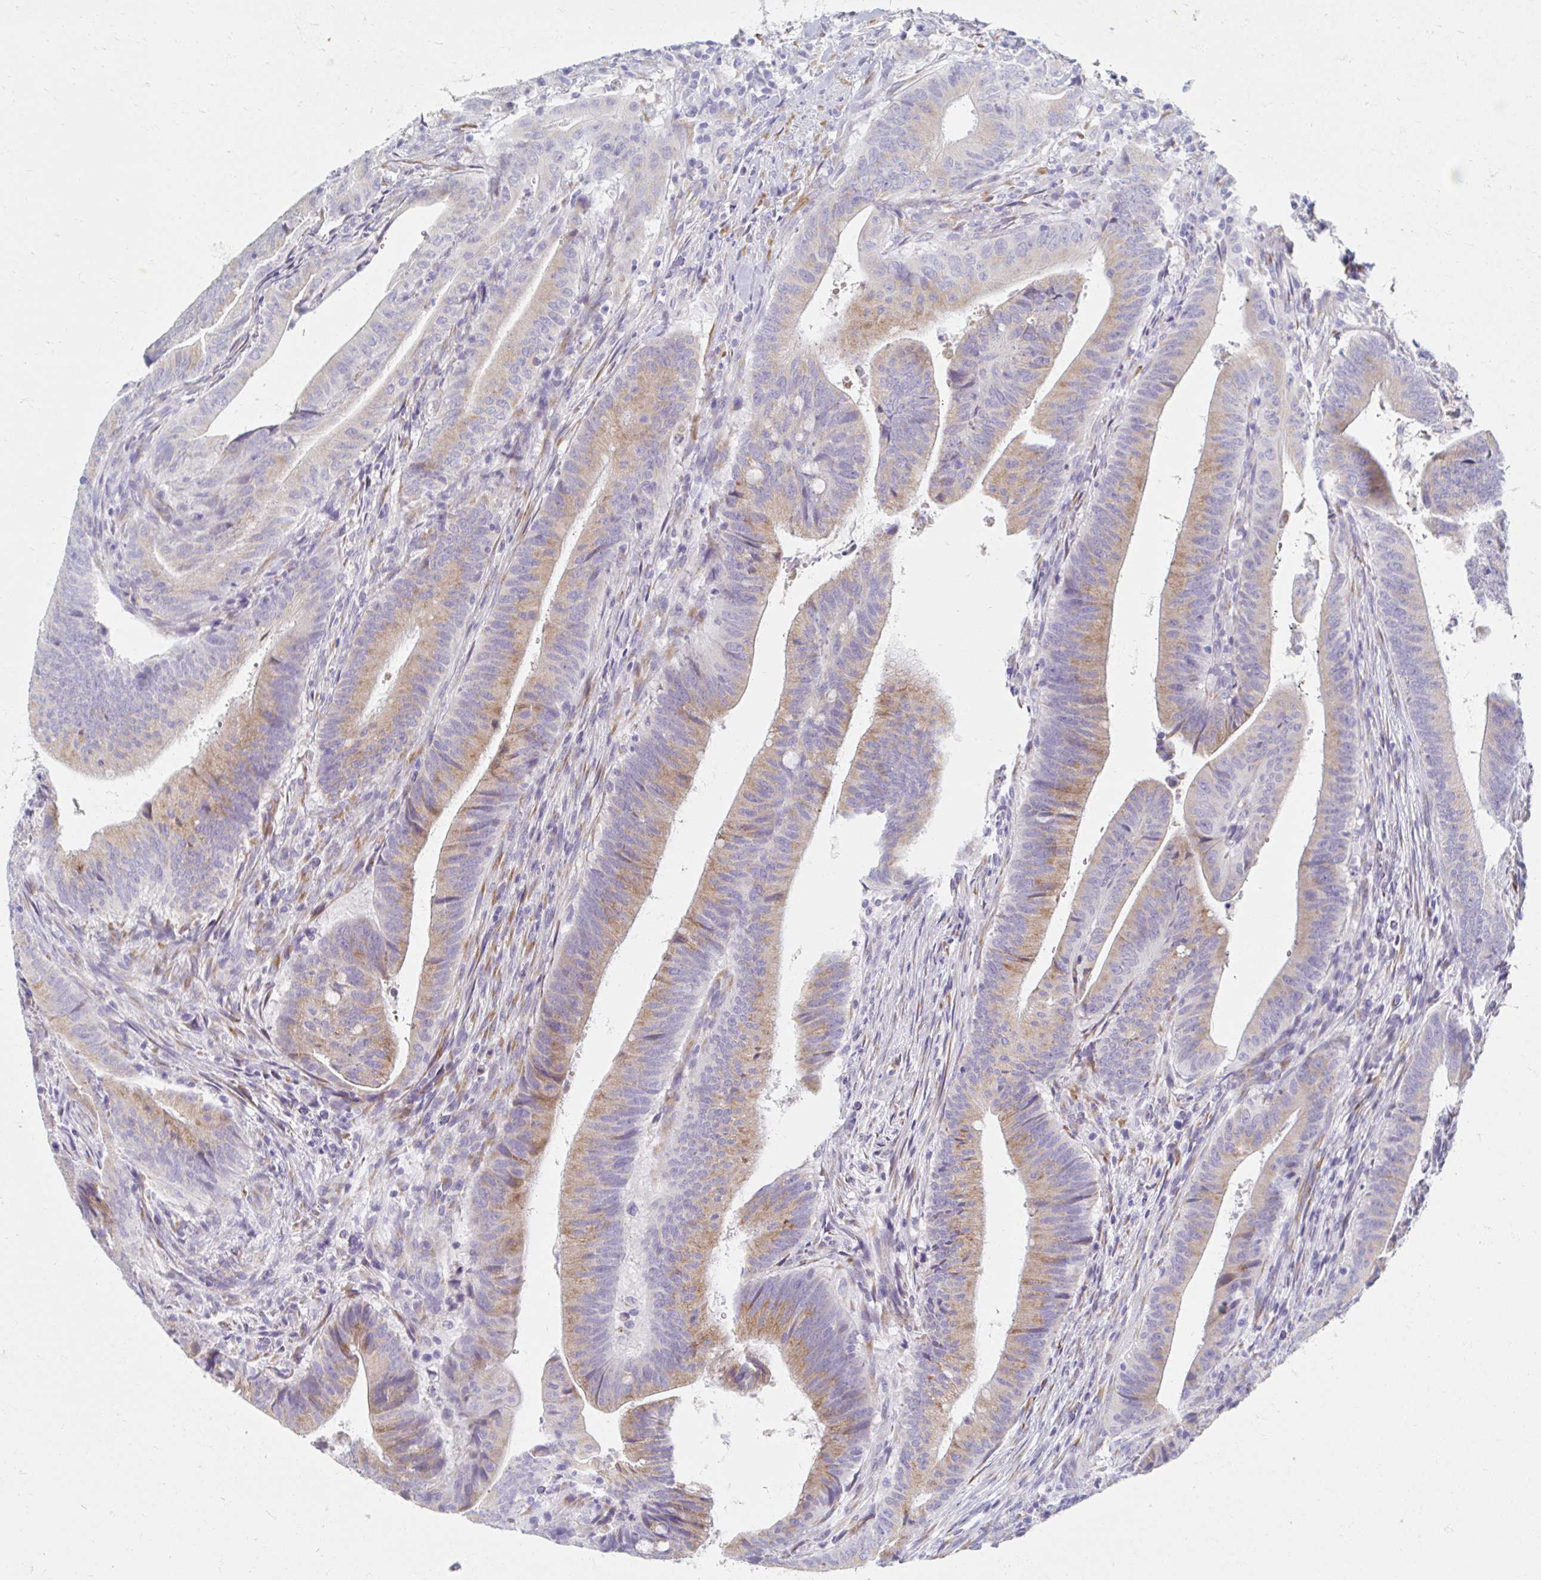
{"staining": {"intensity": "moderate", "quantity": ">75%", "location": "cytoplasmic/membranous"}, "tissue": "colorectal cancer", "cell_type": "Tumor cells", "image_type": "cancer", "snomed": [{"axis": "morphology", "description": "Adenocarcinoma, NOS"}, {"axis": "topography", "description": "Colon"}], "caption": "A brown stain shows moderate cytoplasmic/membranous positivity of a protein in adenocarcinoma (colorectal) tumor cells.", "gene": "MYLK2", "patient": {"sex": "female", "age": 43}}